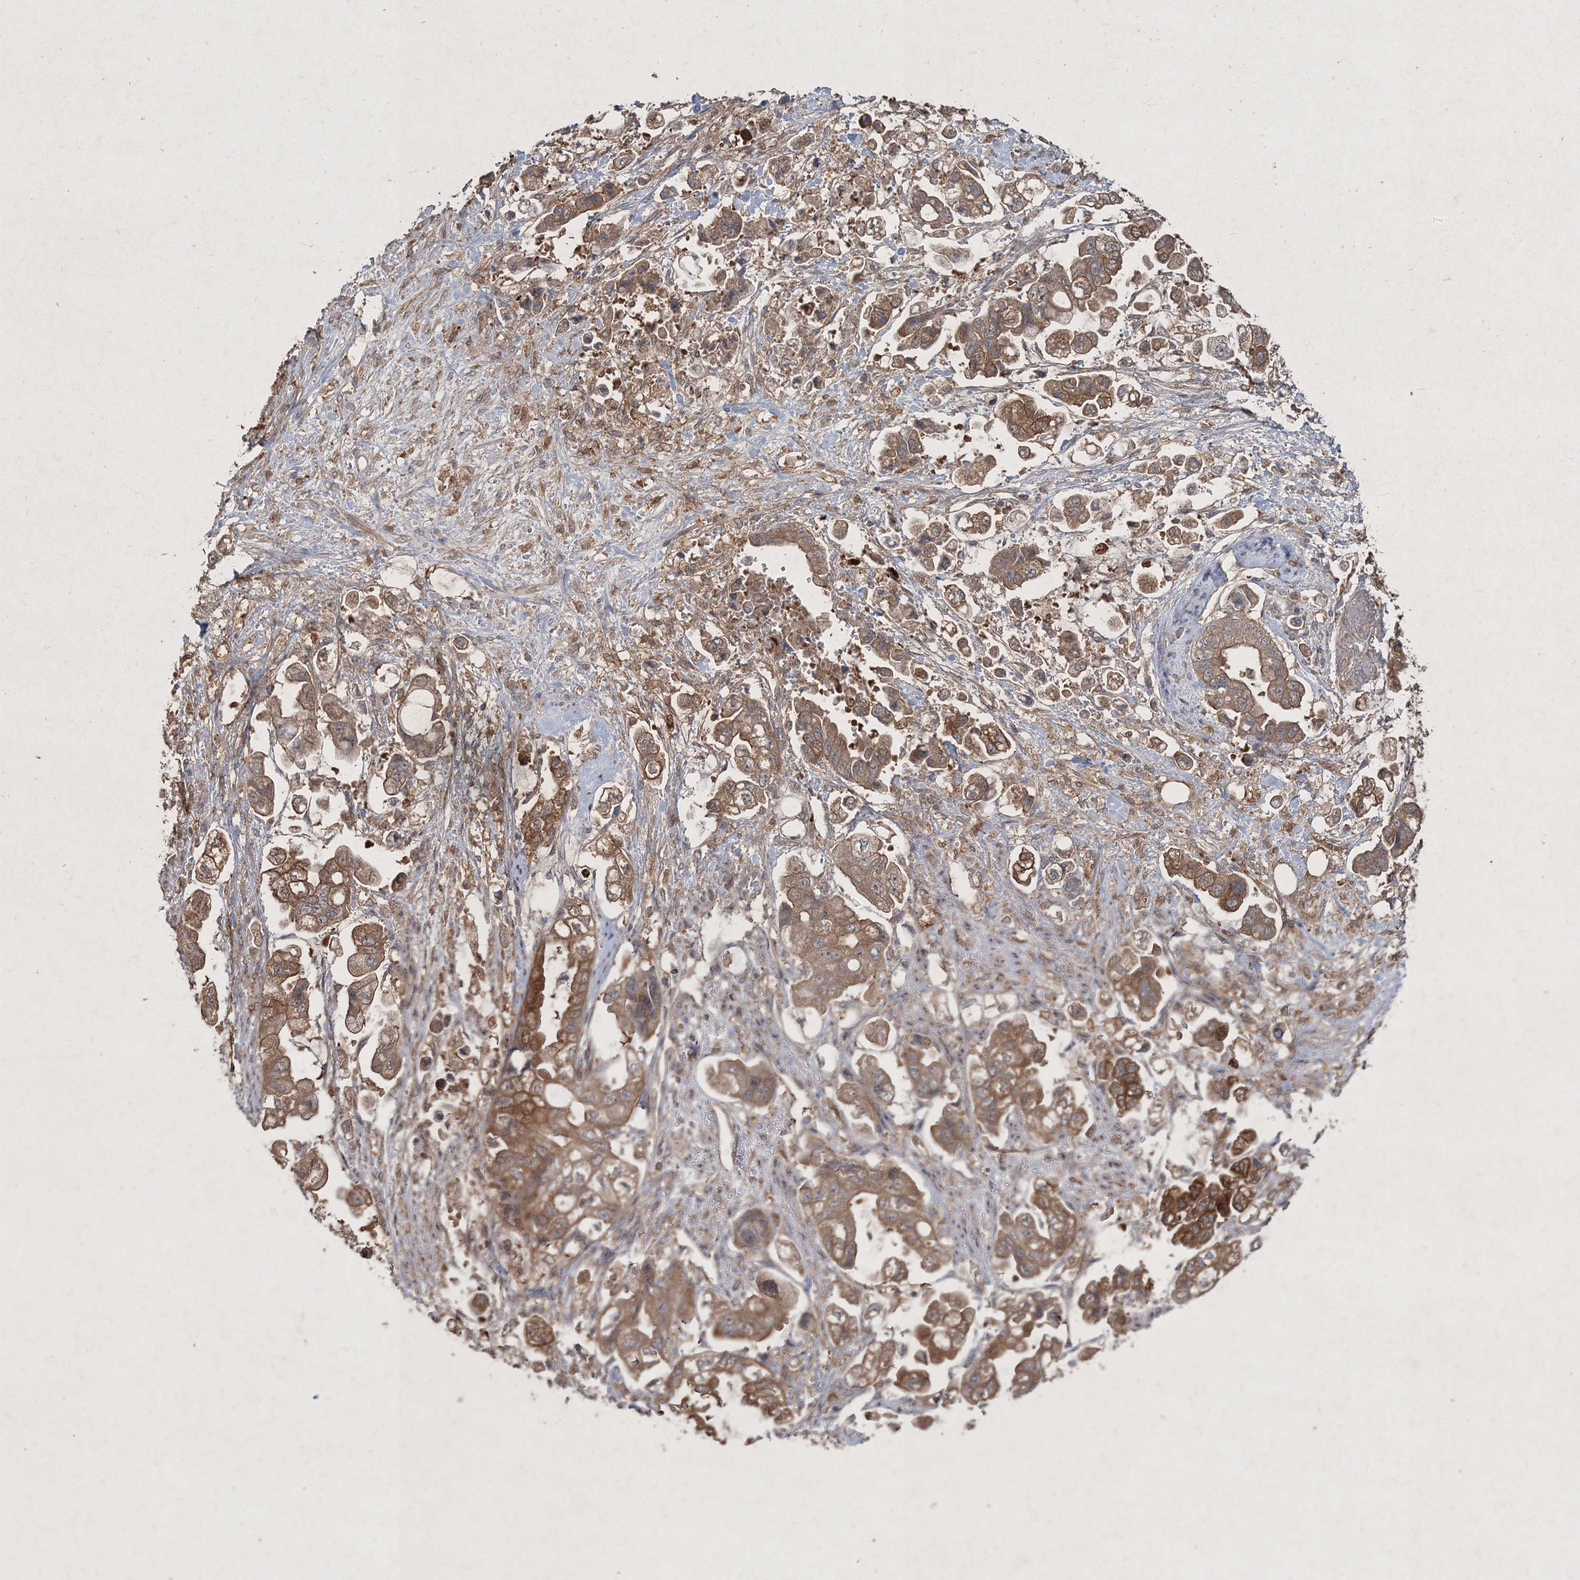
{"staining": {"intensity": "moderate", "quantity": ">75%", "location": "cytoplasmic/membranous"}, "tissue": "stomach cancer", "cell_type": "Tumor cells", "image_type": "cancer", "snomed": [{"axis": "morphology", "description": "Adenocarcinoma, NOS"}, {"axis": "topography", "description": "Stomach"}], "caption": "Stomach cancer (adenocarcinoma) stained for a protein exhibits moderate cytoplasmic/membranous positivity in tumor cells.", "gene": "SPRY1", "patient": {"sex": "male", "age": 62}}